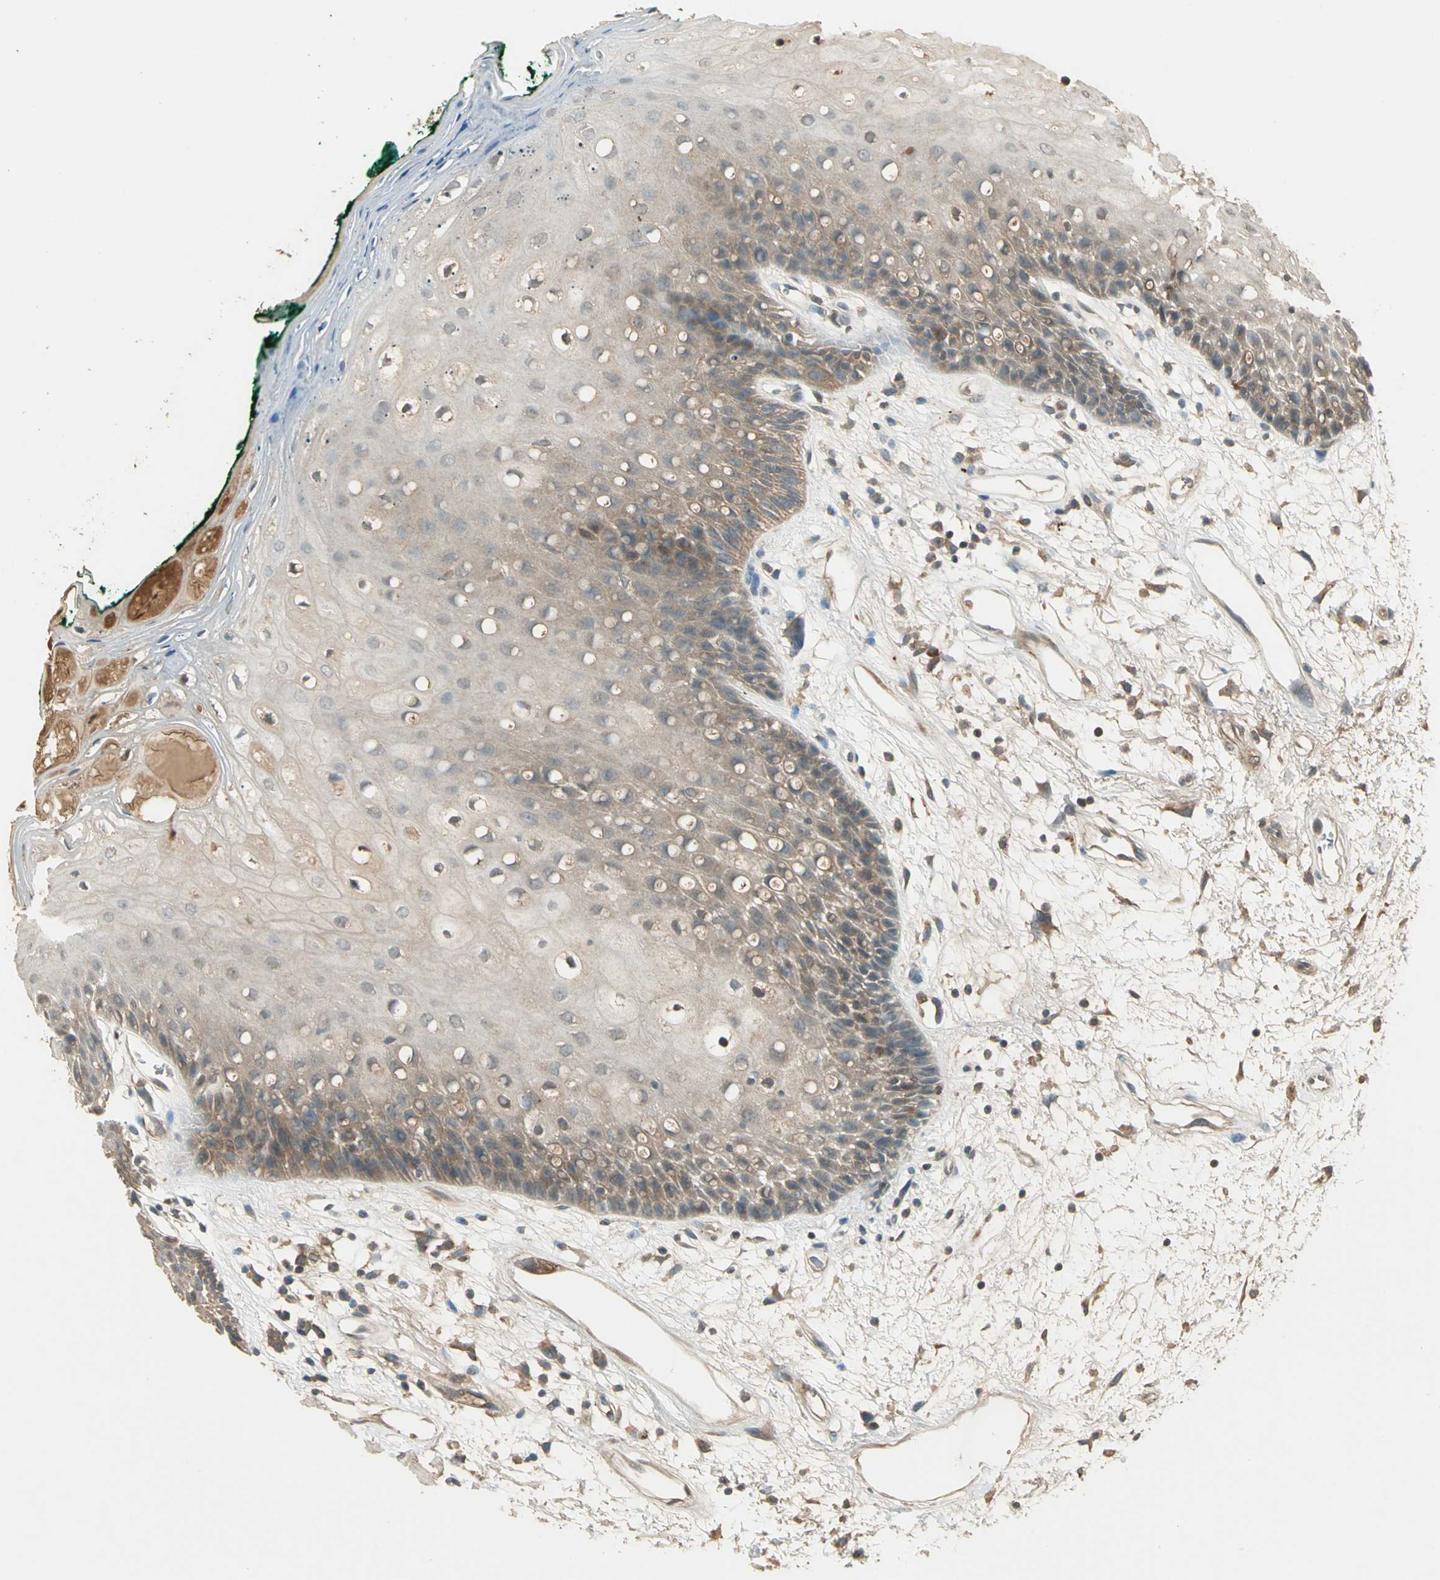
{"staining": {"intensity": "weak", "quantity": ">75%", "location": "cytoplasmic/membranous"}, "tissue": "oral mucosa", "cell_type": "Squamous epithelial cells", "image_type": "normal", "snomed": [{"axis": "morphology", "description": "Normal tissue, NOS"}, {"axis": "morphology", "description": "Squamous cell carcinoma, NOS"}, {"axis": "topography", "description": "Skeletal muscle"}, {"axis": "topography", "description": "Oral tissue"}, {"axis": "topography", "description": "Head-Neck"}], "caption": "Immunohistochemical staining of normal human oral mucosa exhibits low levels of weak cytoplasmic/membranous staining in about >75% of squamous epithelial cells. The staining was performed using DAB (3,3'-diaminobenzidine) to visualize the protein expression in brown, while the nuclei were stained in blue with hematoxylin (Magnification: 20x).", "gene": "KEAP1", "patient": {"sex": "female", "age": 84}}